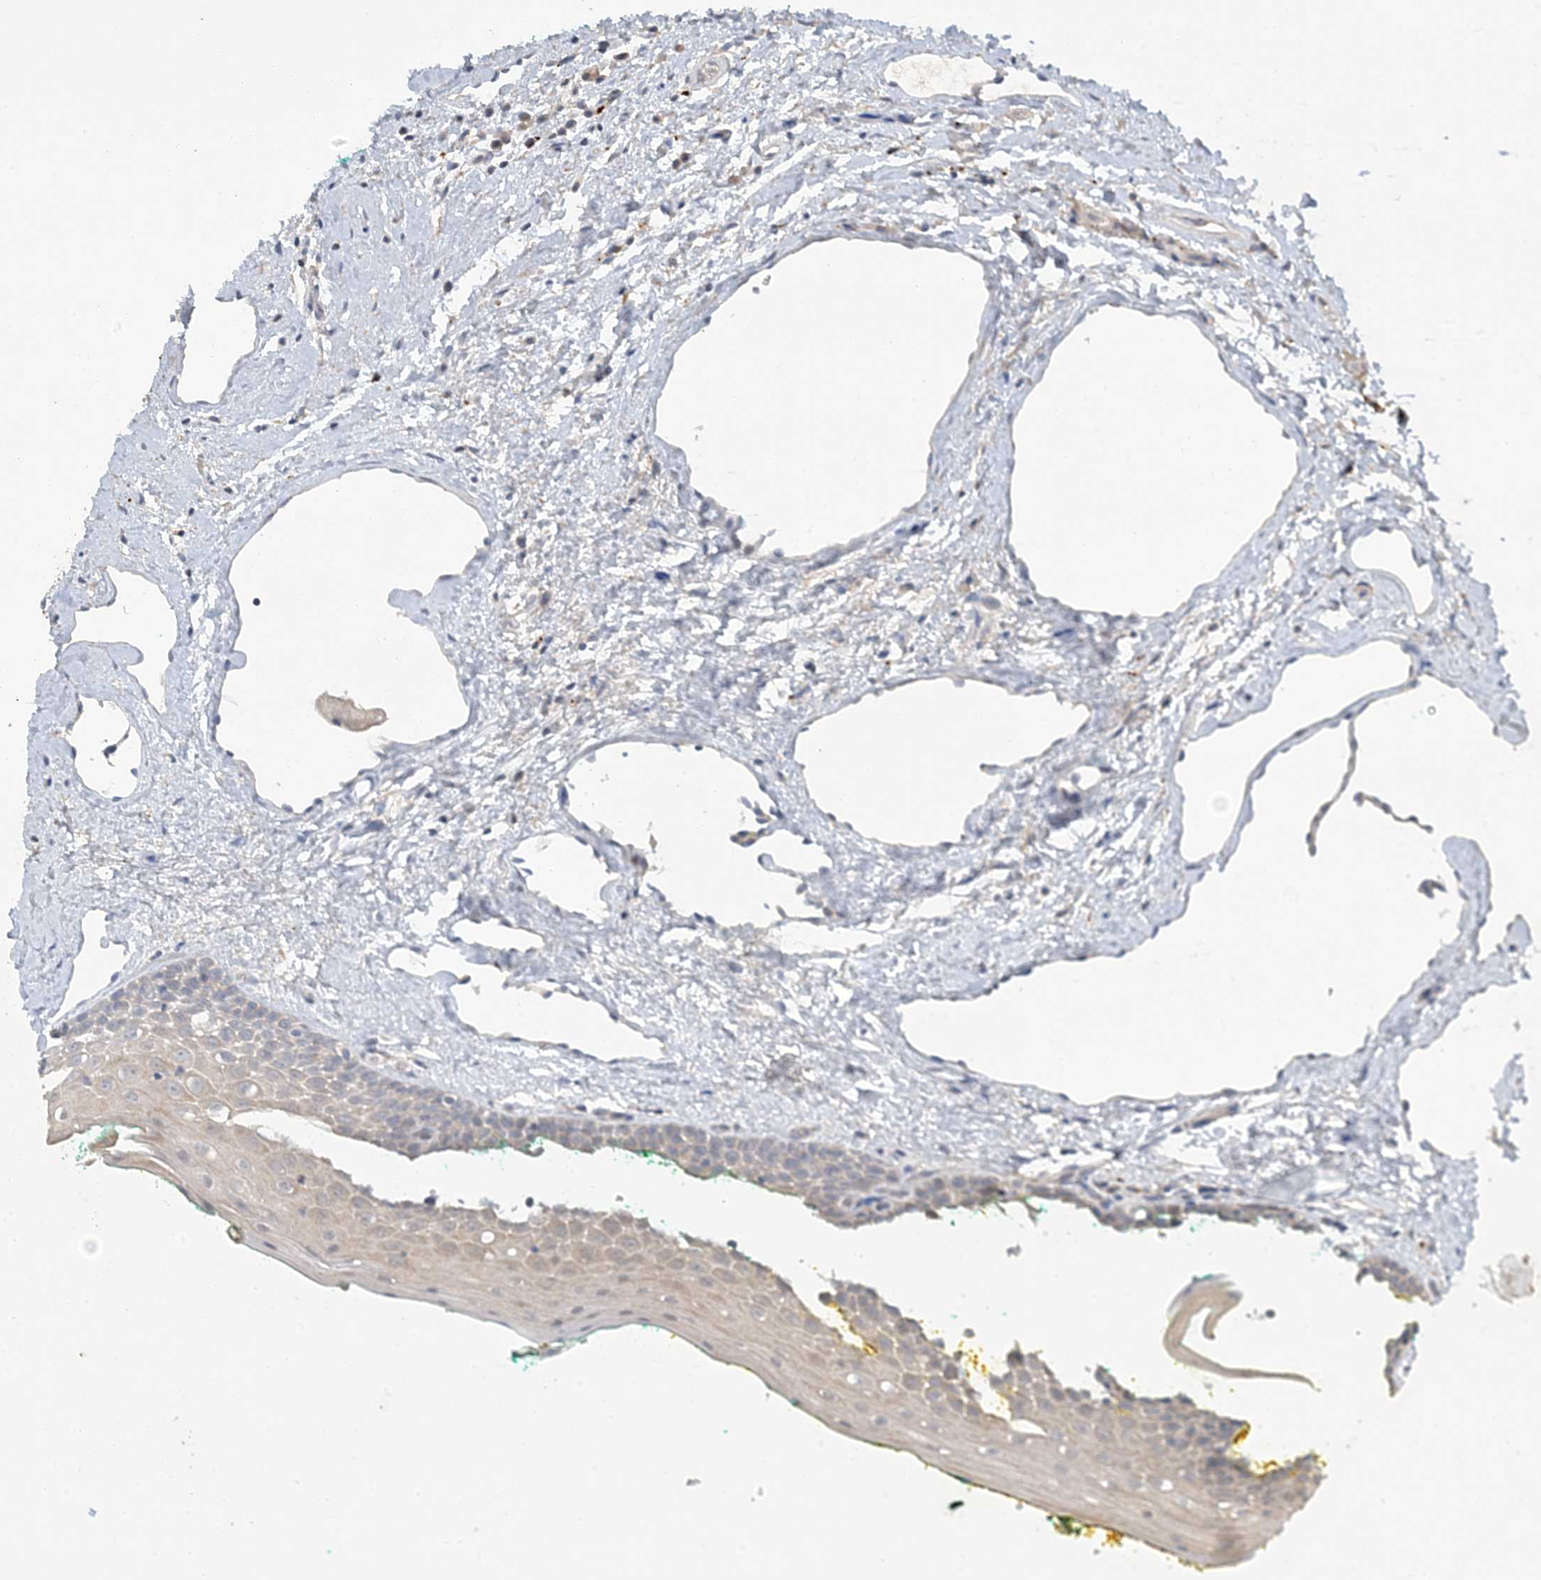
{"staining": {"intensity": "moderate", "quantity": ">75%", "location": "cytoplasmic/membranous"}, "tissue": "oral mucosa", "cell_type": "Squamous epithelial cells", "image_type": "normal", "snomed": [{"axis": "morphology", "description": "Normal tissue, NOS"}, {"axis": "topography", "description": "Oral tissue"}], "caption": "Brown immunohistochemical staining in unremarkable oral mucosa shows moderate cytoplasmic/membranous expression in about >75% of squamous epithelial cells.", "gene": "LTN1", "patient": {"sex": "female", "age": 70}}